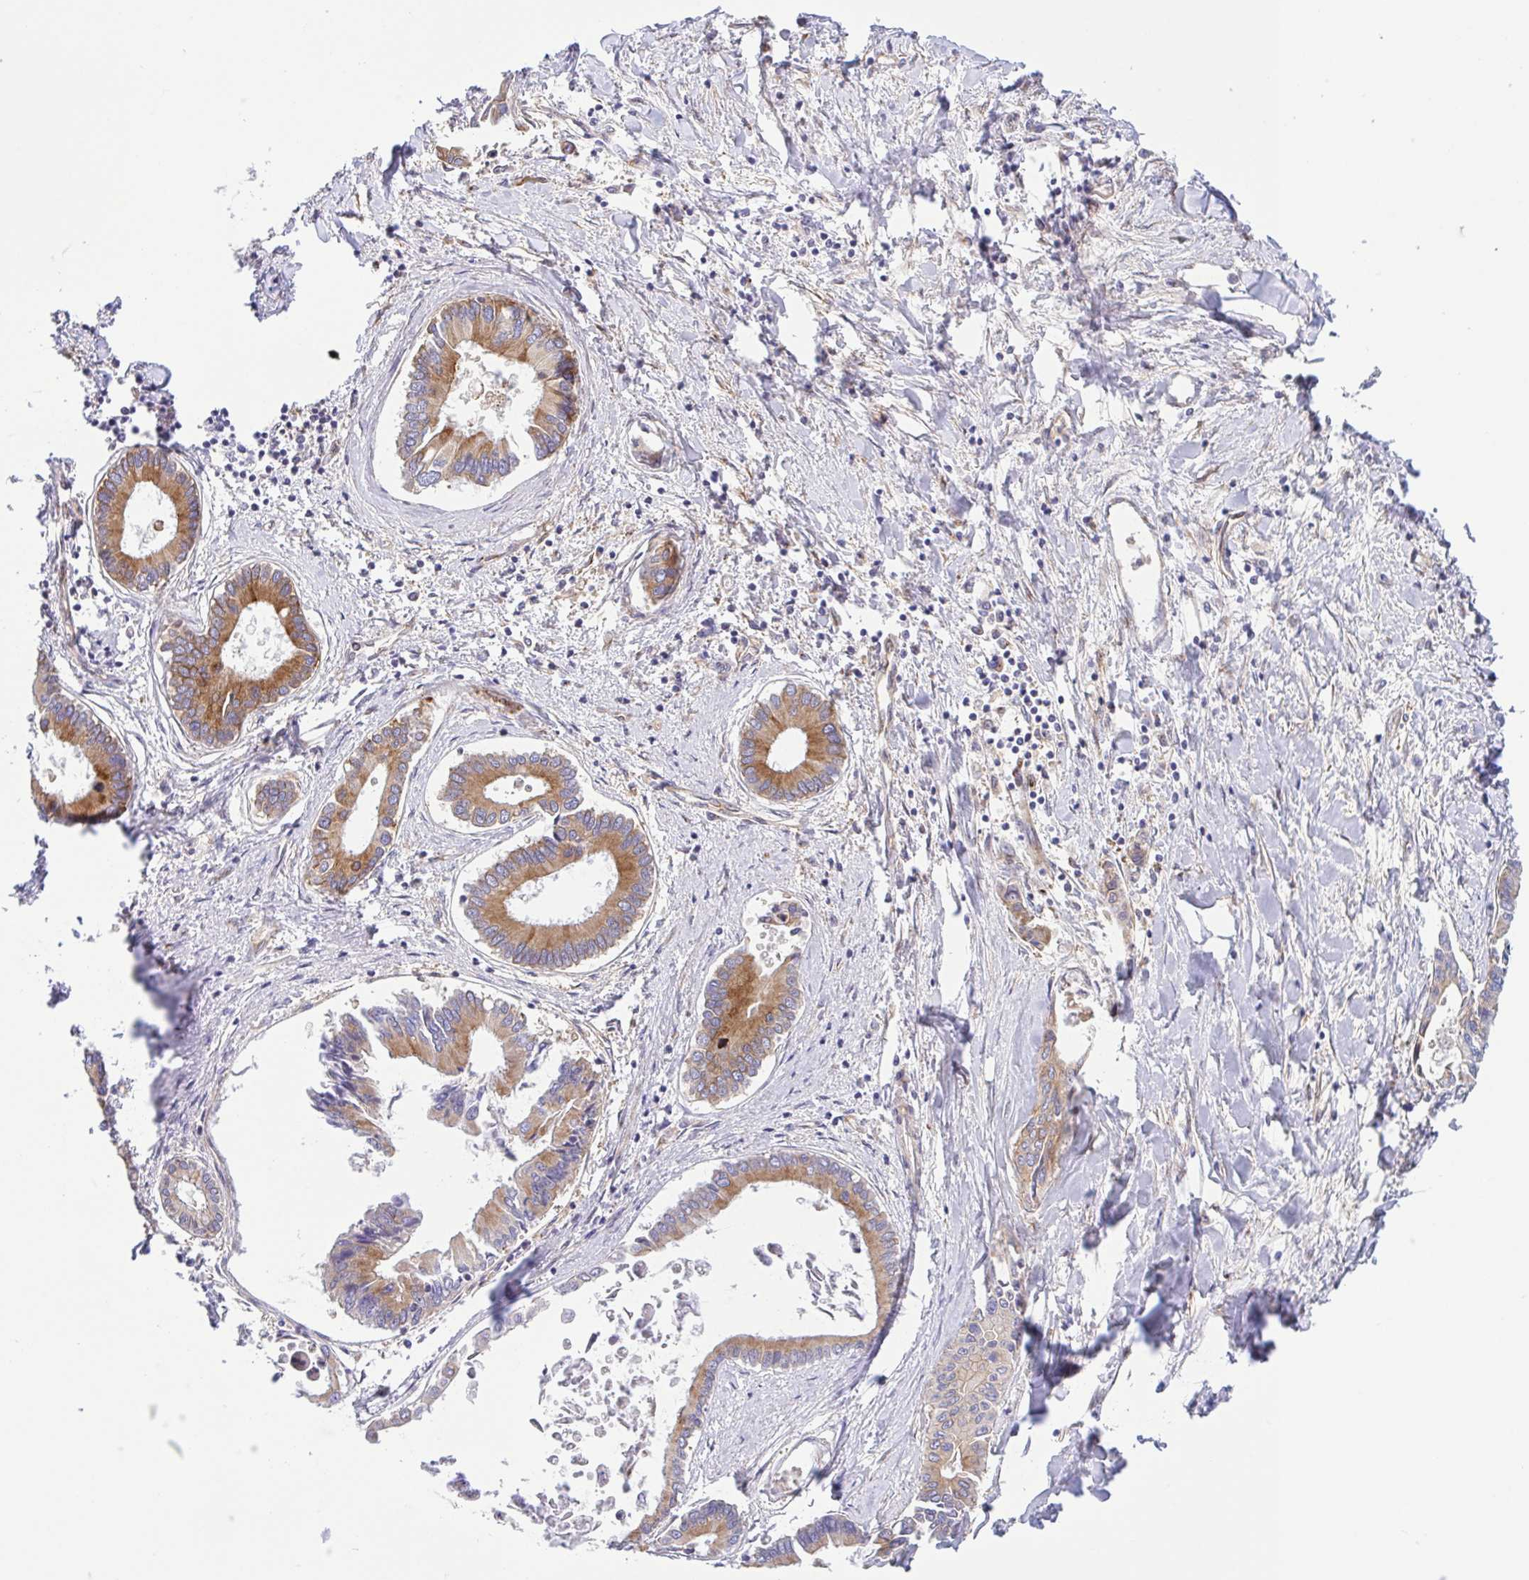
{"staining": {"intensity": "moderate", "quantity": ">75%", "location": "cytoplasmic/membranous"}, "tissue": "liver cancer", "cell_type": "Tumor cells", "image_type": "cancer", "snomed": [{"axis": "morphology", "description": "Cholangiocarcinoma"}, {"axis": "topography", "description": "Liver"}], "caption": "Protein staining of liver cancer tissue reveals moderate cytoplasmic/membranous staining in approximately >75% of tumor cells.", "gene": "KIF5B", "patient": {"sex": "male", "age": 66}}